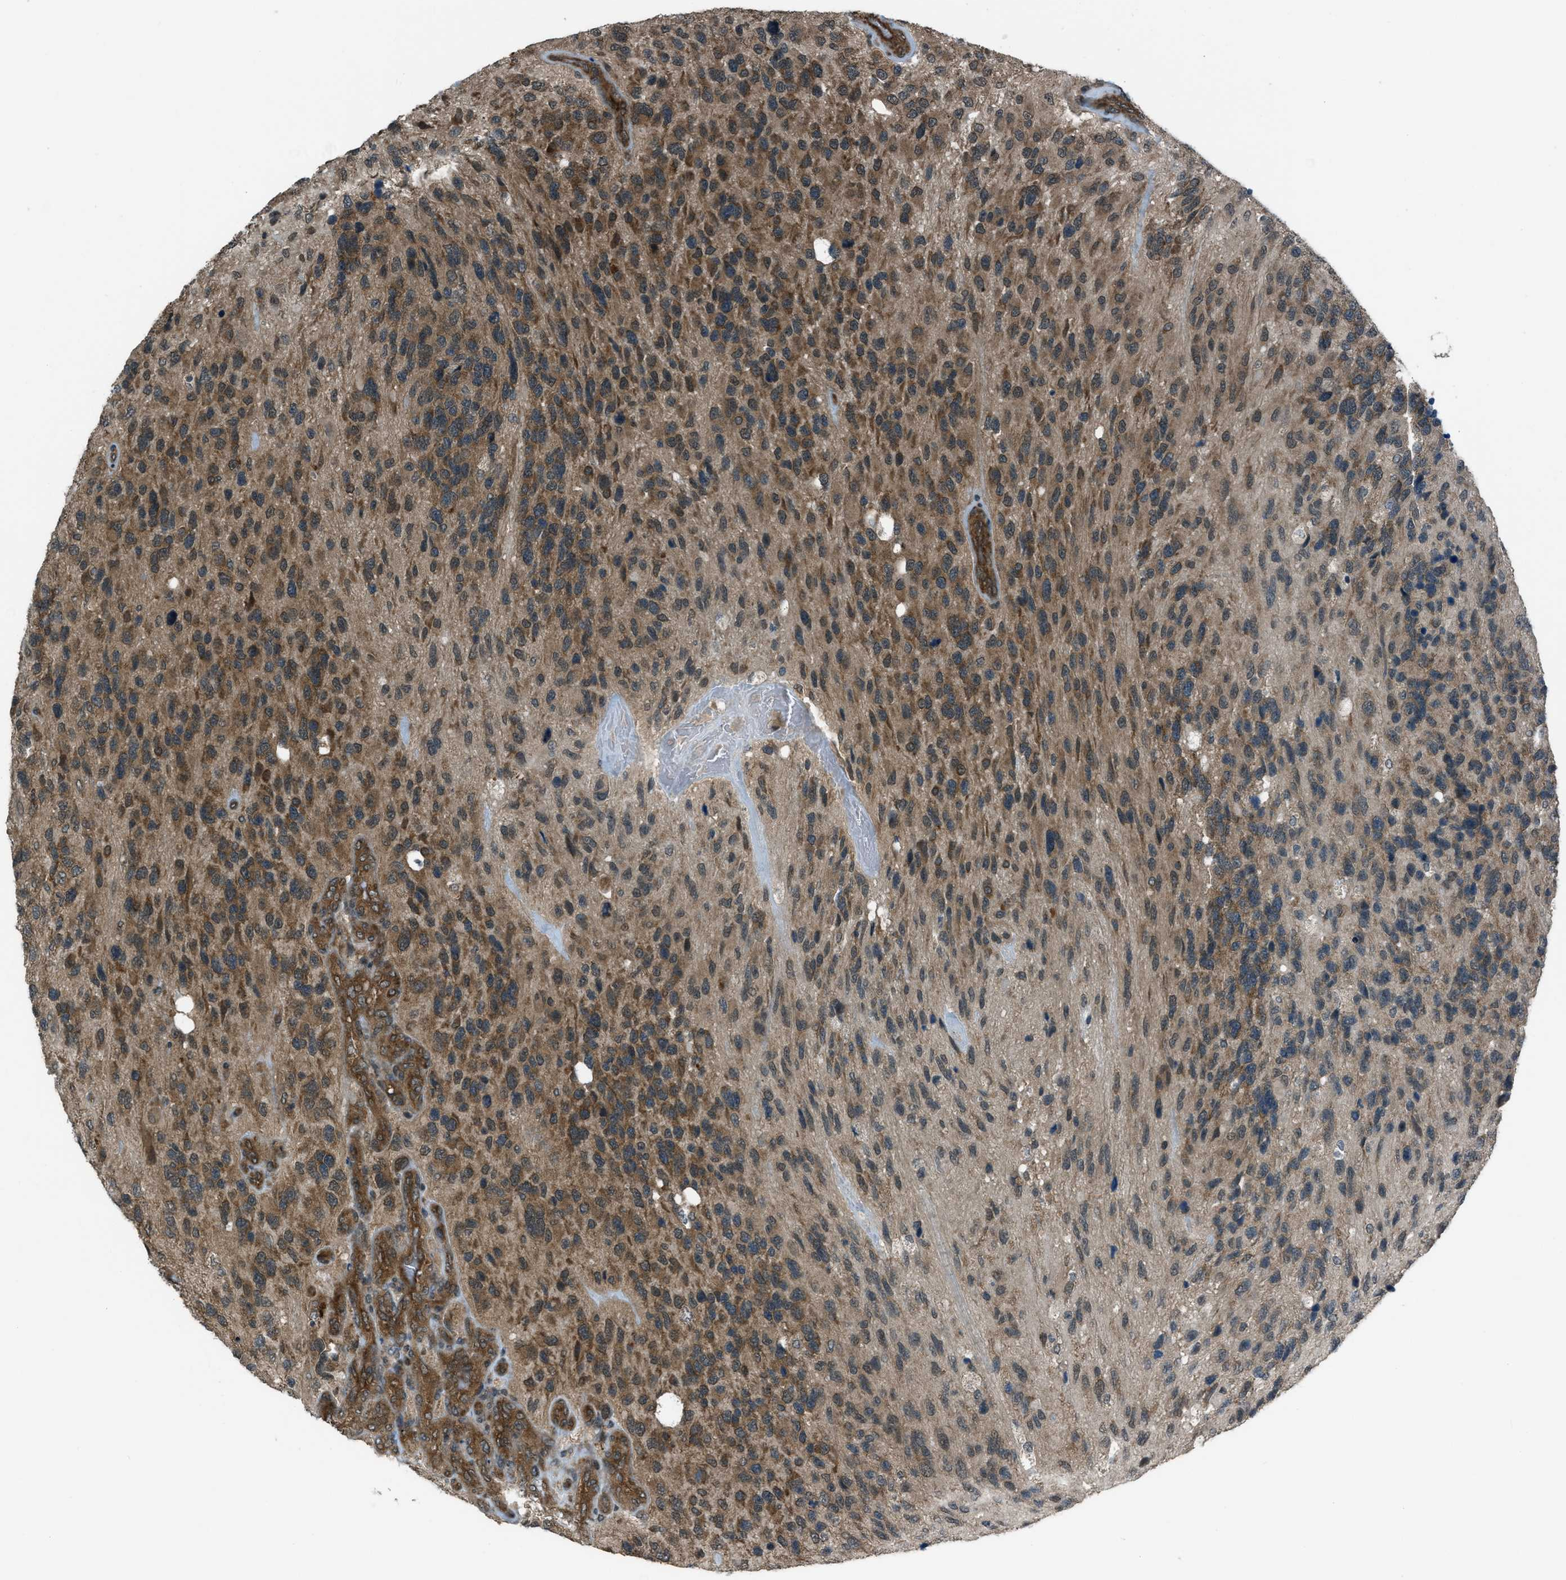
{"staining": {"intensity": "moderate", "quantity": ">75%", "location": "cytoplasmic/membranous"}, "tissue": "glioma", "cell_type": "Tumor cells", "image_type": "cancer", "snomed": [{"axis": "morphology", "description": "Glioma, malignant, High grade"}, {"axis": "topography", "description": "Brain"}], "caption": "A histopathology image of human glioma stained for a protein shows moderate cytoplasmic/membranous brown staining in tumor cells.", "gene": "ASAP2", "patient": {"sex": "female", "age": 58}}